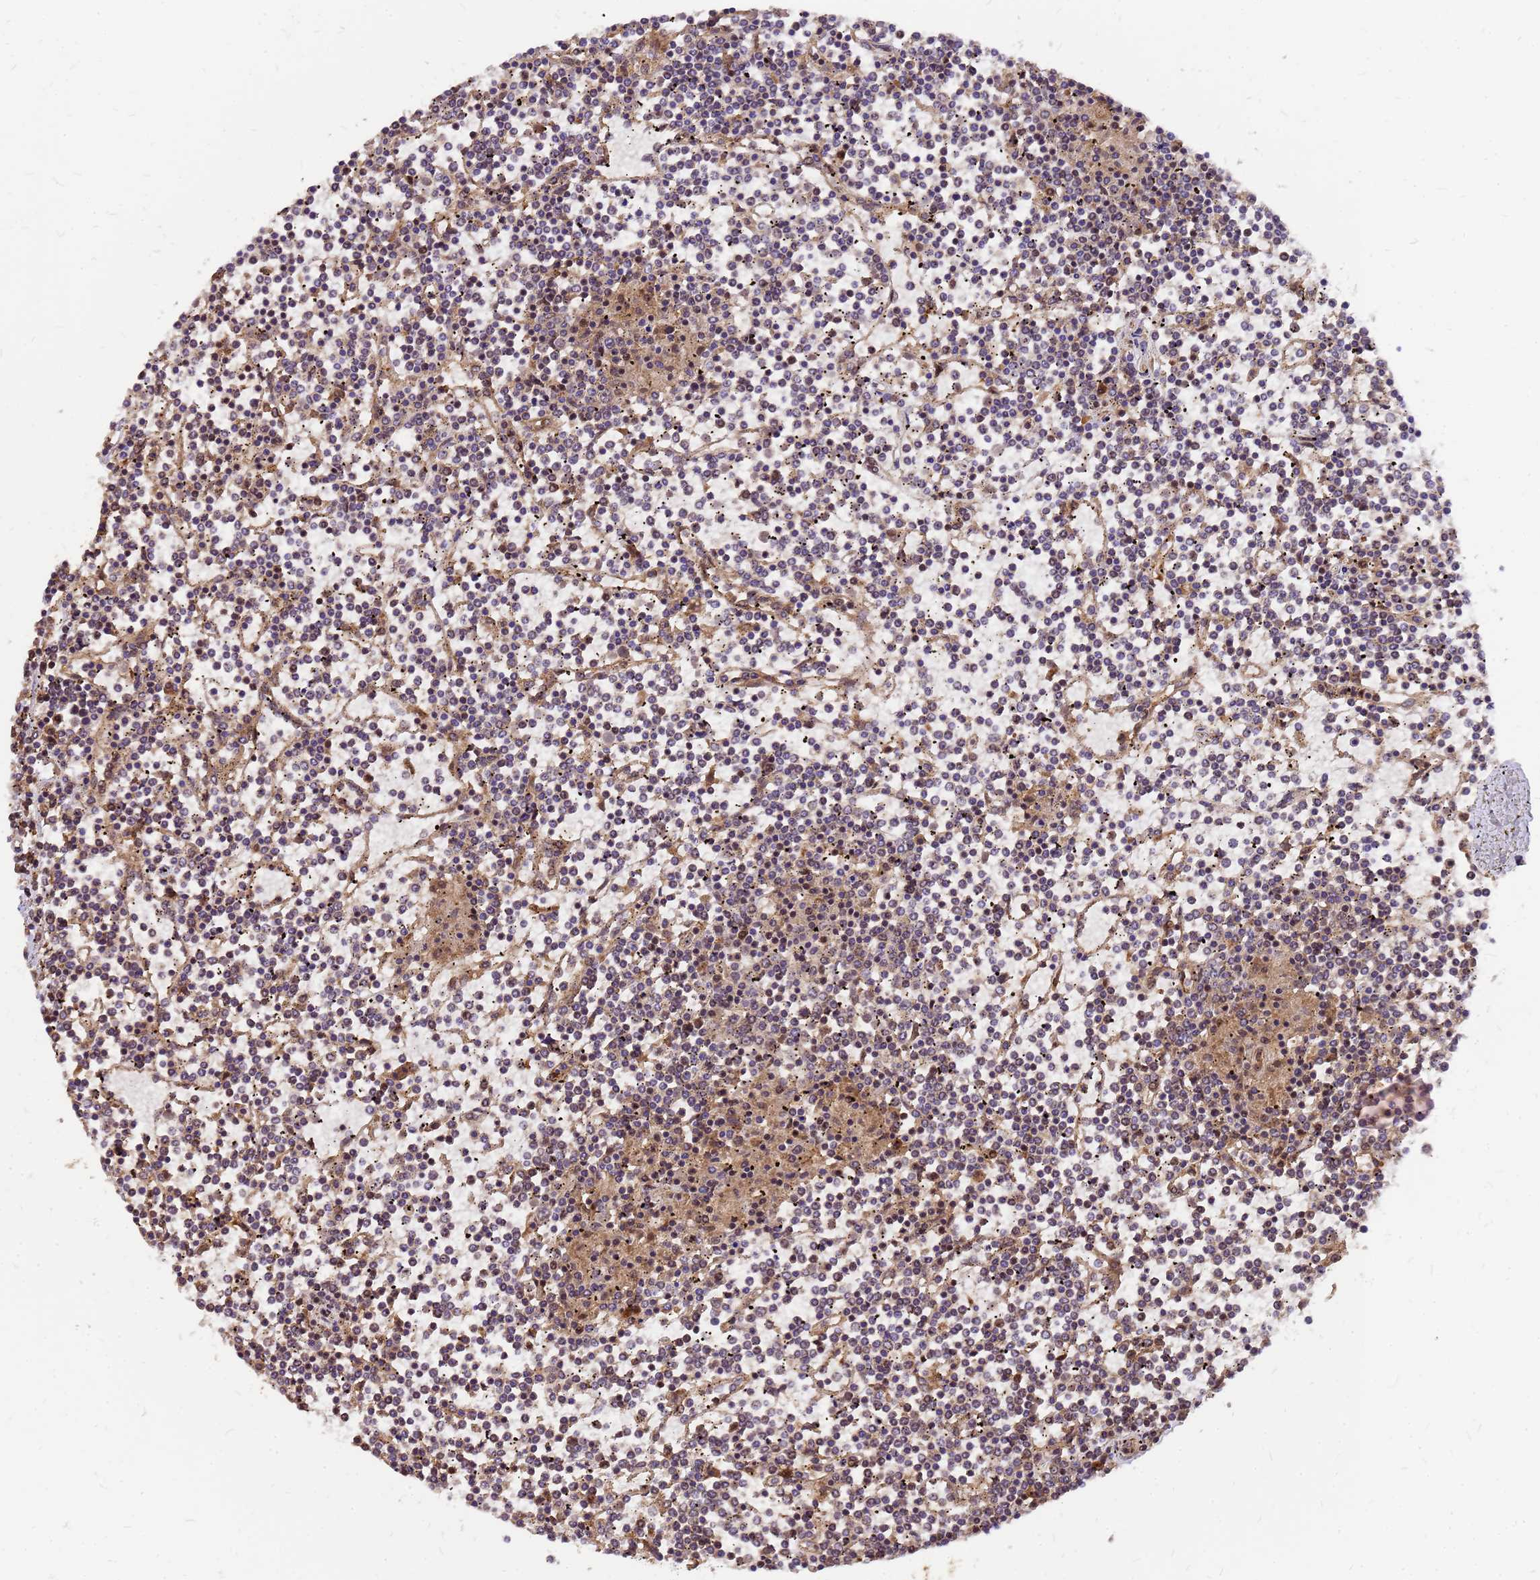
{"staining": {"intensity": "weak", "quantity": "<25%", "location": "cytoplasmic/membranous"}, "tissue": "lymphoma", "cell_type": "Tumor cells", "image_type": "cancer", "snomed": [{"axis": "morphology", "description": "Malignant lymphoma, non-Hodgkin's type, Low grade"}, {"axis": "topography", "description": "Spleen"}], "caption": "An immunohistochemistry photomicrograph of malignant lymphoma, non-Hodgkin's type (low-grade) is shown. There is no staining in tumor cells of malignant lymphoma, non-Hodgkin's type (low-grade).", "gene": "GPATCH8", "patient": {"sex": "female", "age": 19}}